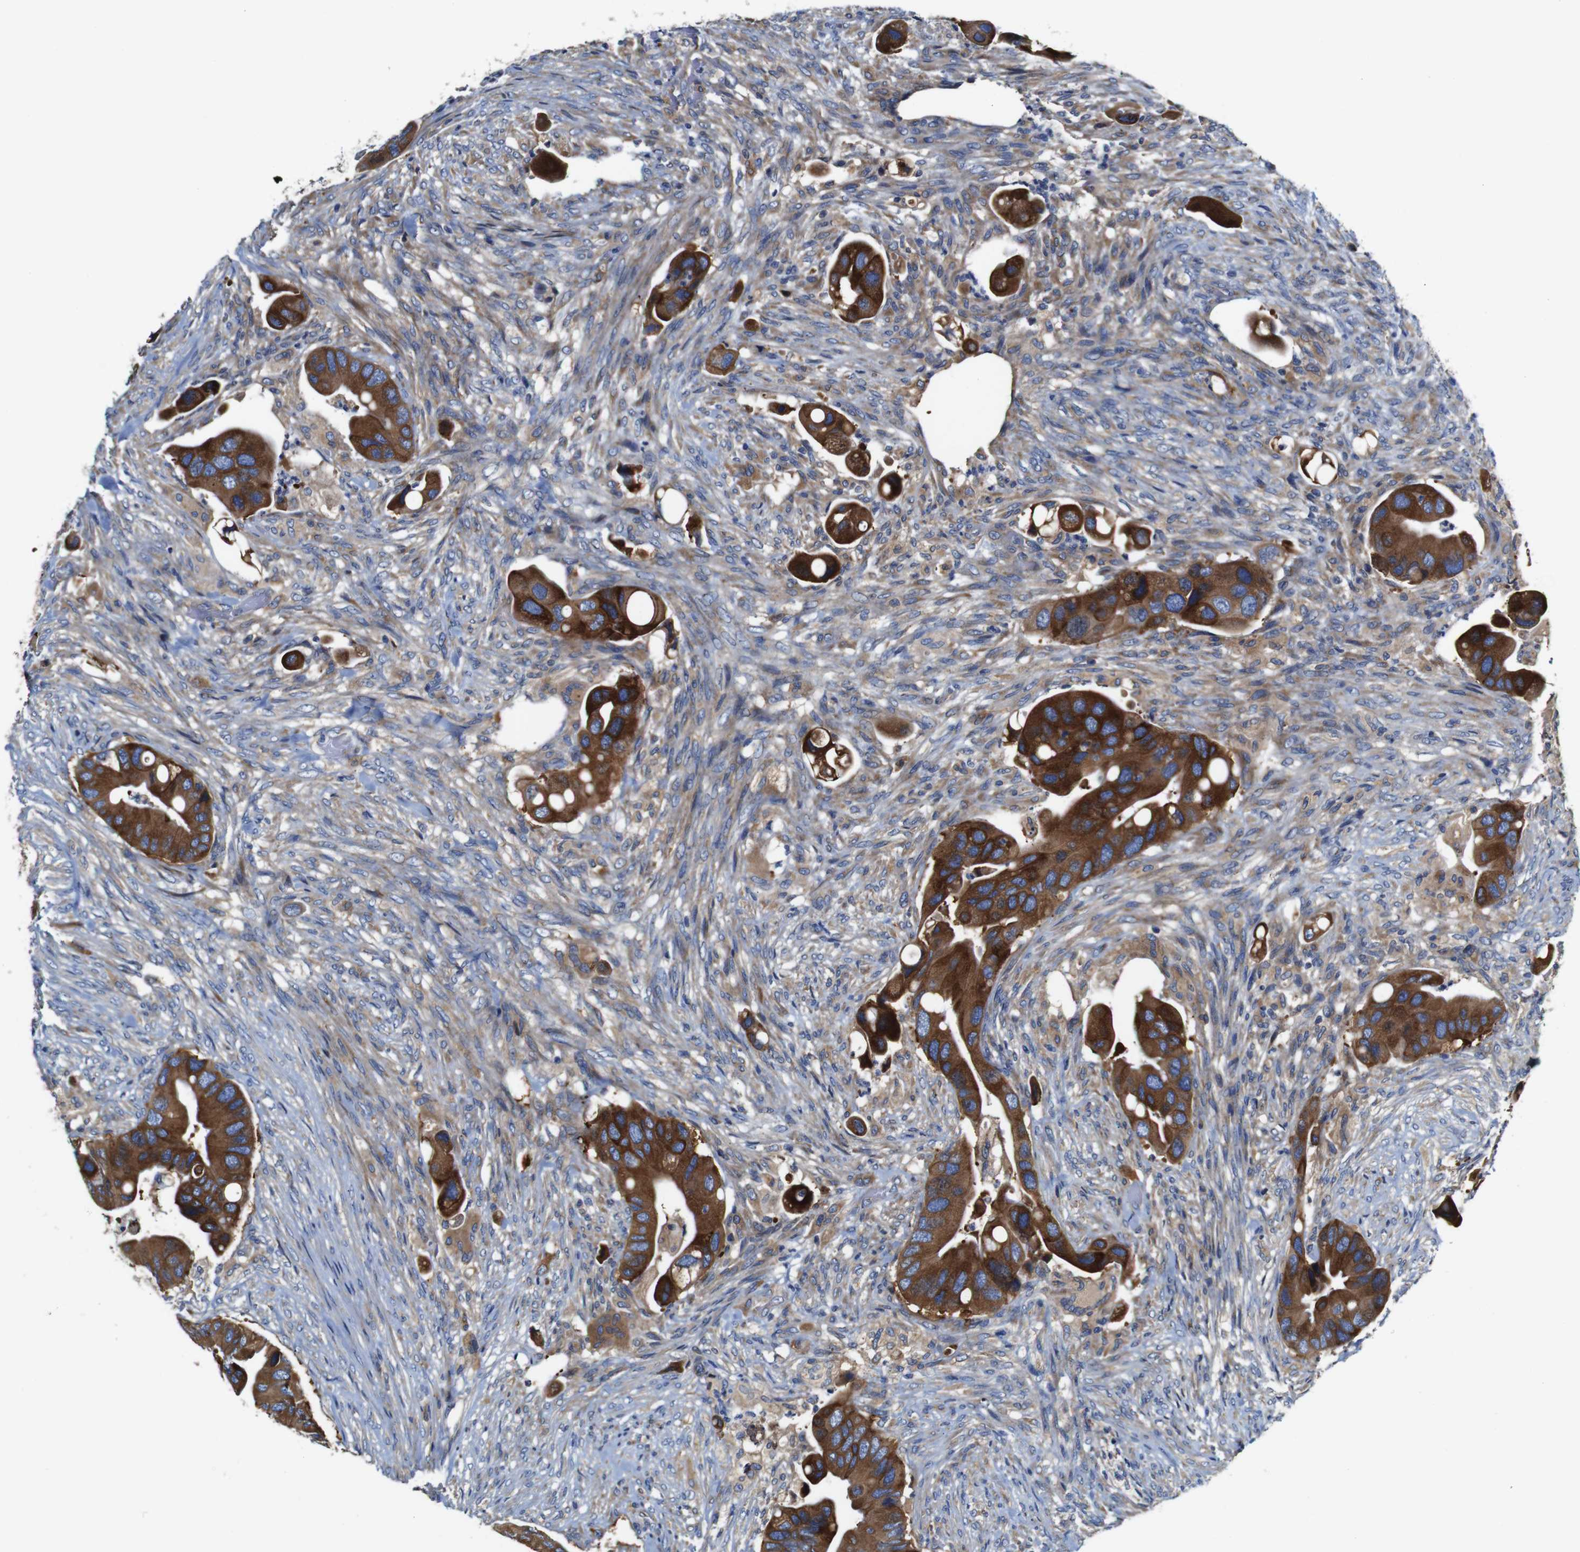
{"staining": {"intensity": "strong", "quantity": ">75%", "location": "cytoplasmic/membranous"}, "tissue": "colorectal cancer", "cell_type": "Tumor cells", "image_type": "cancer", "snomed": [{"axis": "morphology", "description": "Adenocarcinoma, NOS"}, {"axis": "topography", "description": "Rectum"}], "caption": "Approximately >75% of tumor cells in colorectal cancer show strong cytoplasmic/membranous protein positivity as visualized by brown immunohistochemical staining.", "gene": "CLCC1", "patient": {"sex": "female", "age": 57}}